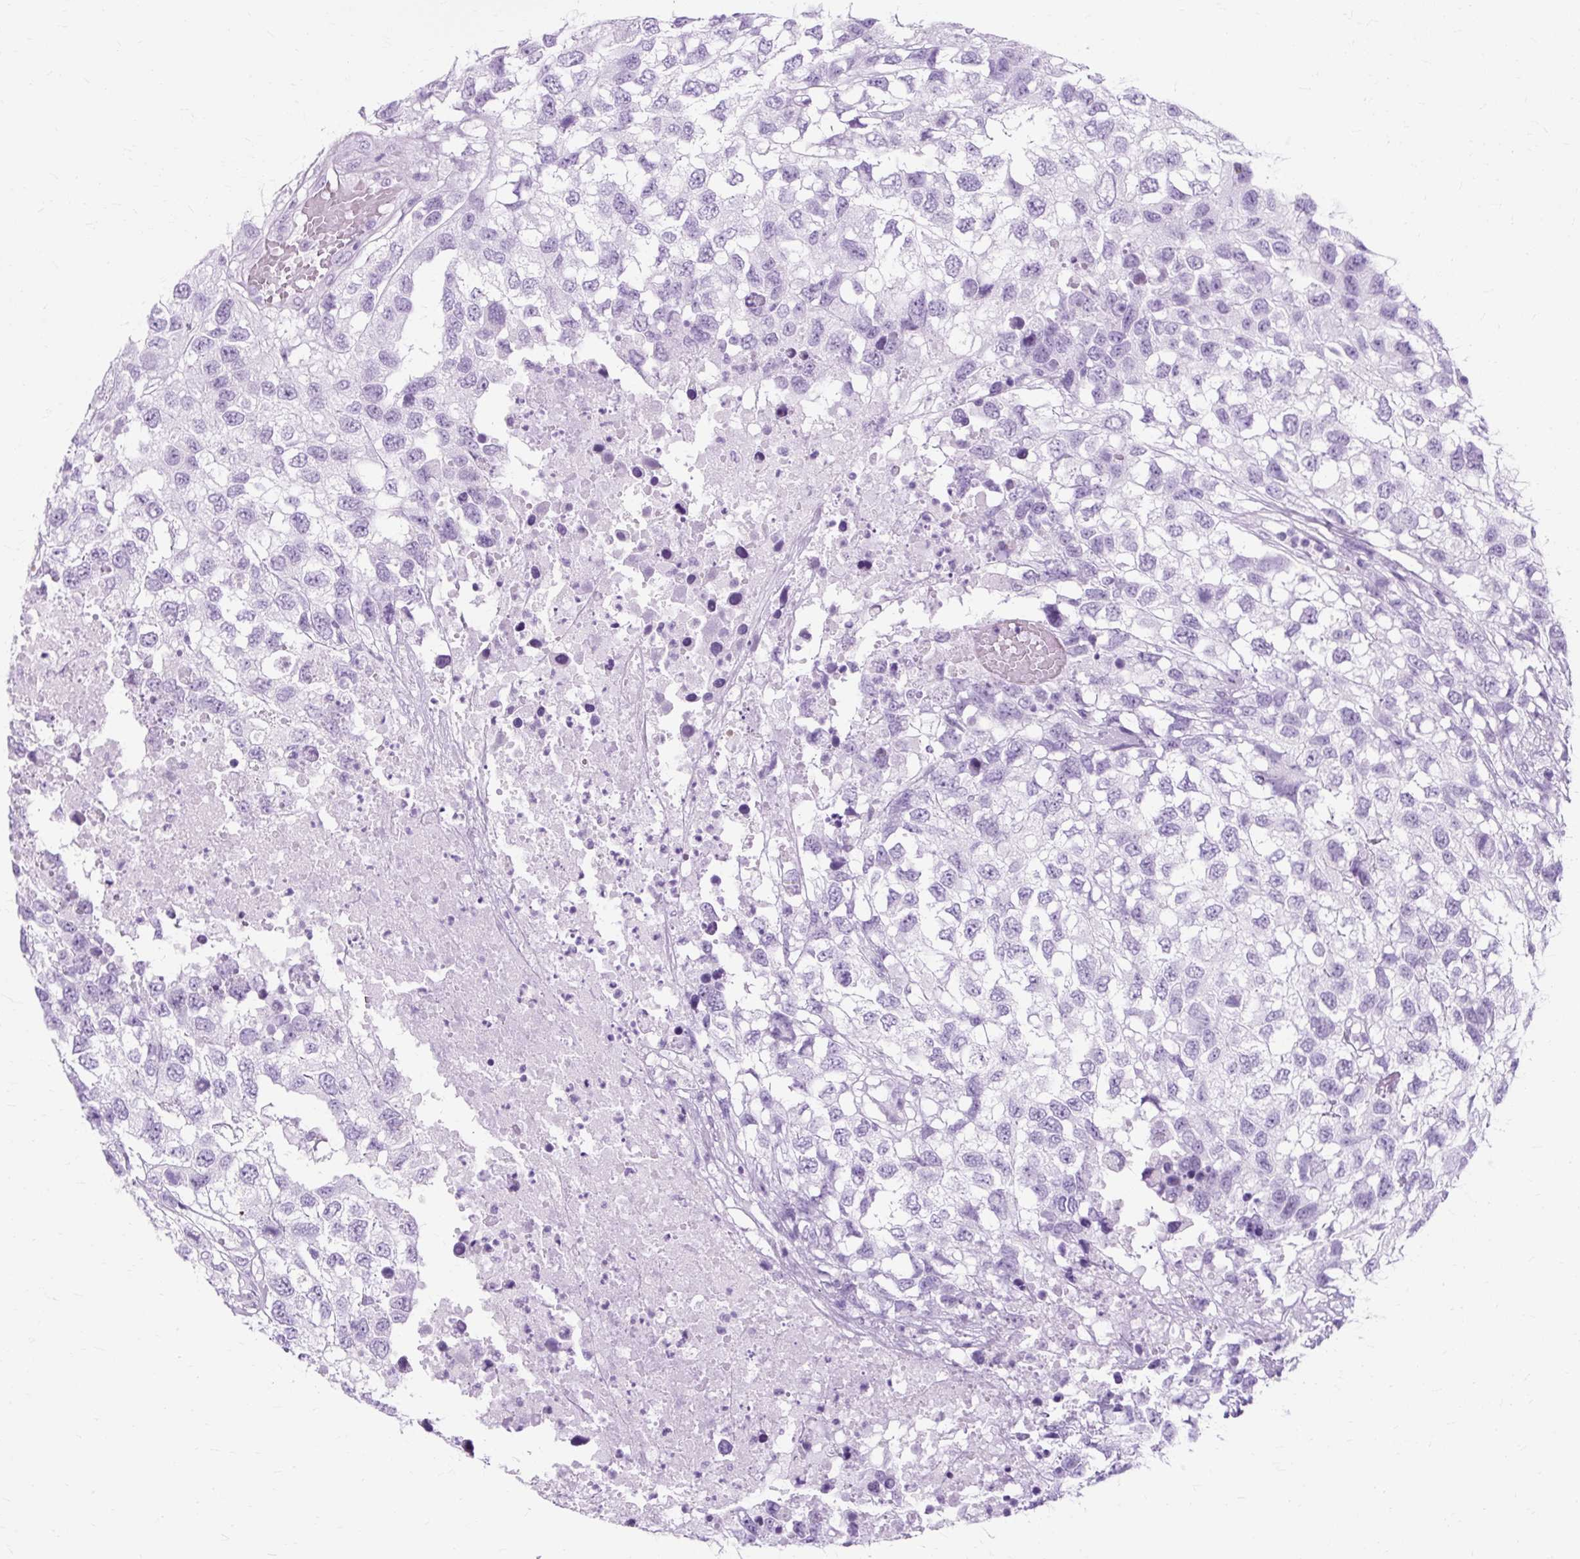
{"staining": {"intensity": "negative", "quantity": "none", "location": "none"}, "tissue": "testis cancer", "cell_type": "Tumor cells", "image_type": "cancer", "snomed": [{"axis": "morphology", "description": "Carcinoma, Embryonal, NOS"}, {"axis": "topography", "description": "Testis"}], "caption": "IHC histopathology image of neoplastic tissue: testis cancer stained with DAB (3,3'-diaminobenzidine) shows no significant protein expression in tumor cells. (DAB (3,3'-diaminobenzidine) IHC with hematoxylin counter stain).", "gene": "TMEM89", "patient": {"sex": "male", "age": 83}}